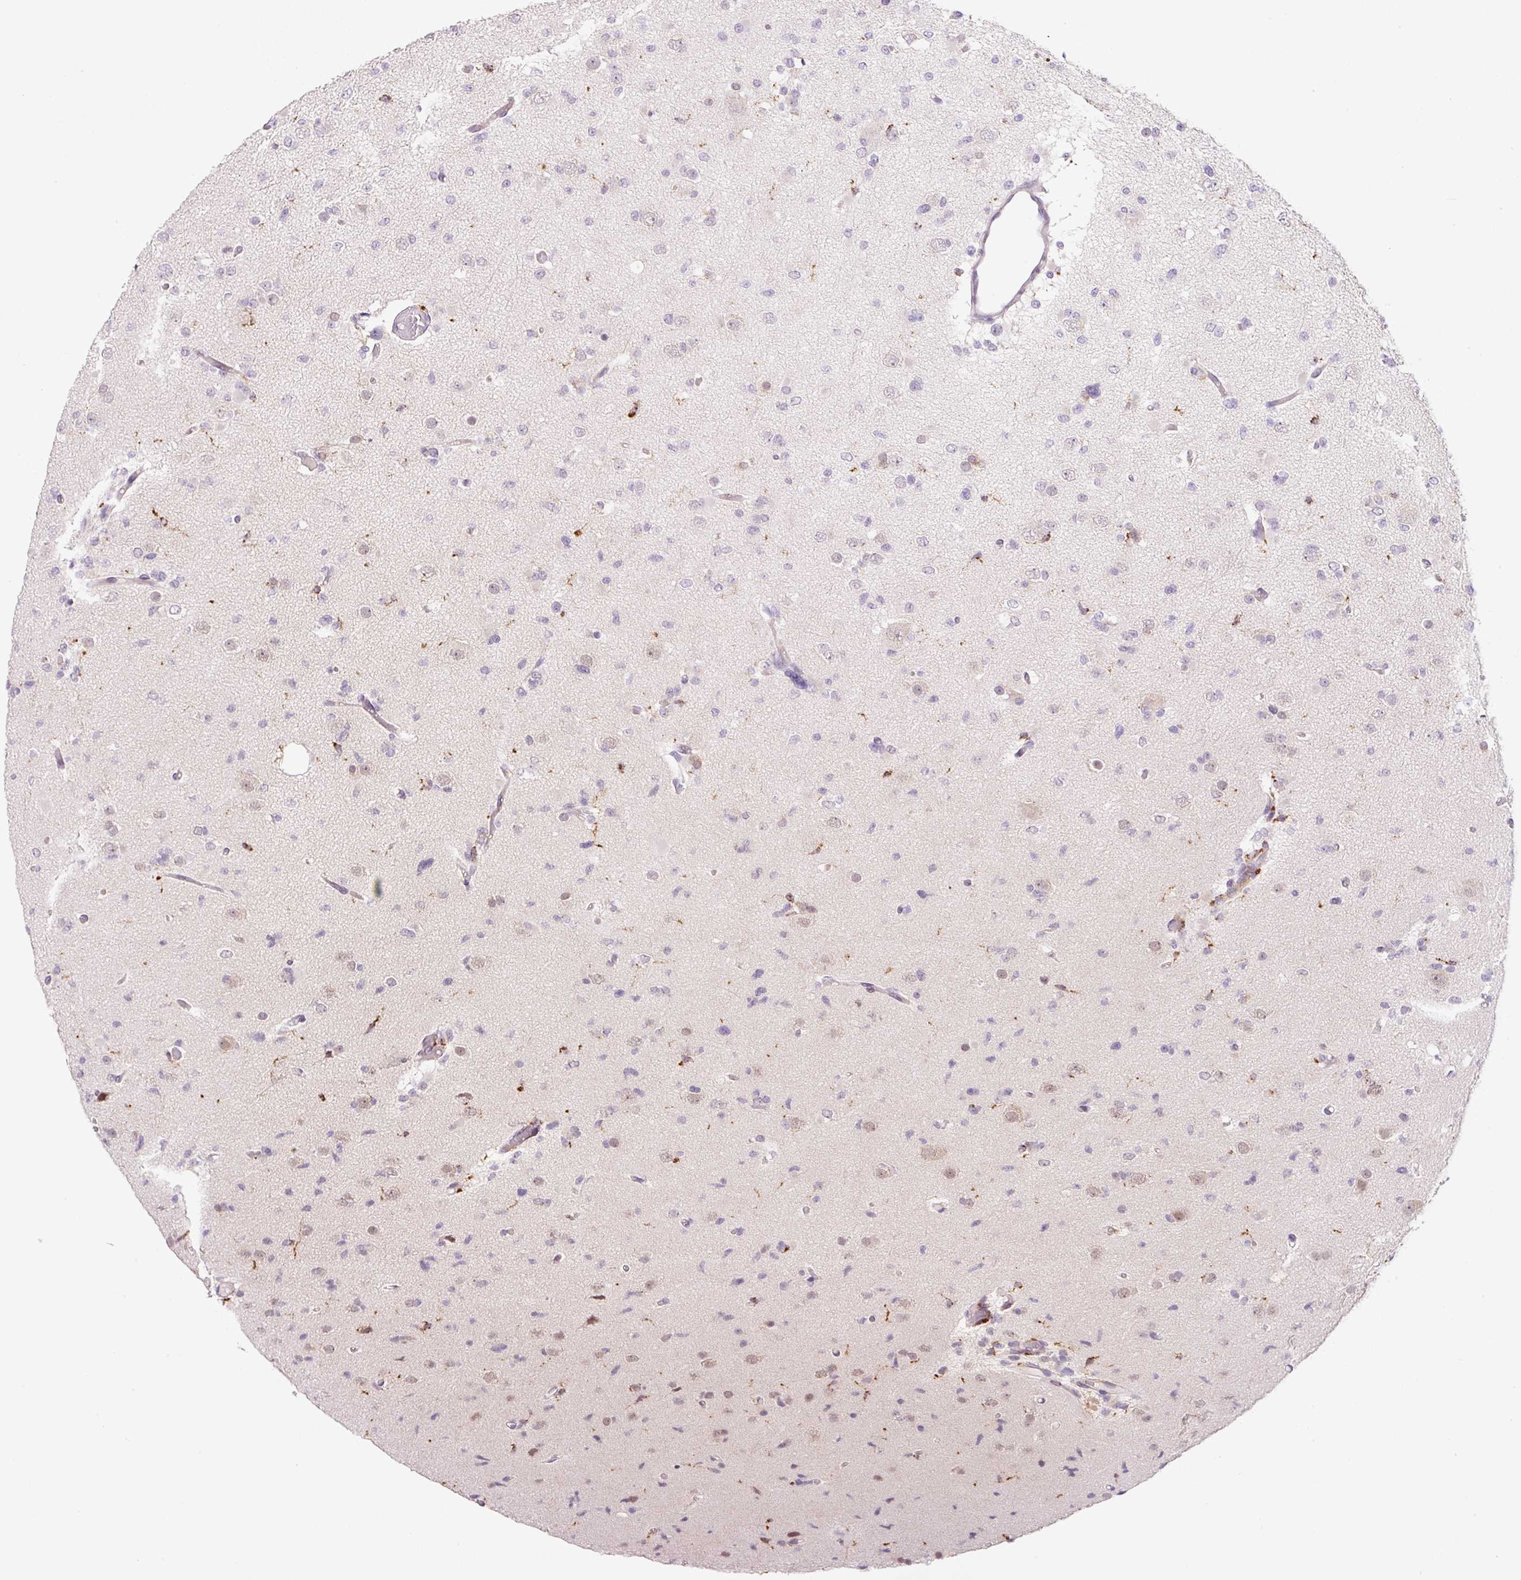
{"staining": {"intensity": "negative", "quantity": "none", "location": "none"}, "tissue": "glioma", "cell_type": "Tumor cells", "image_type": "cancer", "snomed": [{"axis": "morphology", "description": "Glioma, malignant, Low grade"}, {"axis": "topography", "description": "Brain"}], "caption": "IHC histopathology image of low-grade glioma (malignant) stained for a protein (brown), which displays no expression in tumor cells.", "gene": "CEBPZOS", "patient": {"sex": "female", "age": 22}}